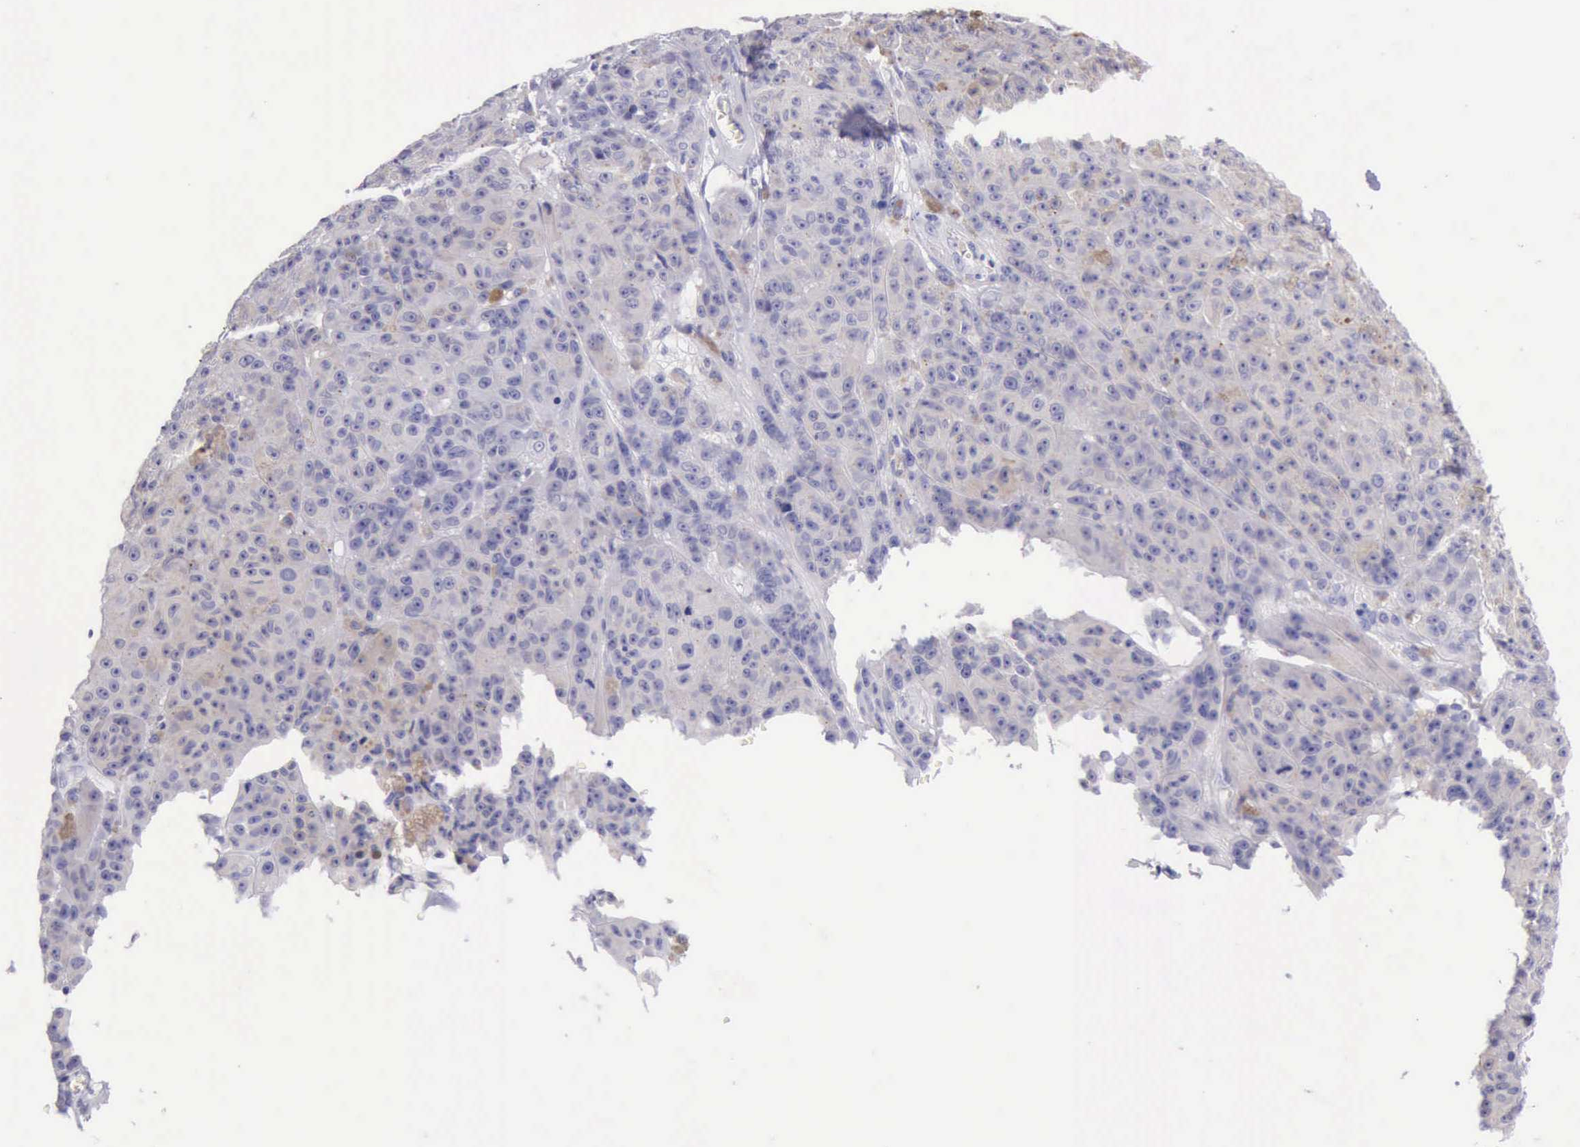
{"staining": {"intensity": "negative", "quantity": "none", "location": "none"}, "tissue": "melanoma", "cell_type": "Tumor cells", "image_type": "cancer", "snomed": [{"axis": "morphology", "description": "Malignant melanoma, NOS"}, {"axis": "topography", "description": "Skin"}], "caption": "Human malignant melanoma stained for a protein using immunohistochemistry (IHC) shows no expression in tumor cells.", "gene": "LRFN5", "patient": {"sex": "male", "age": 64}}